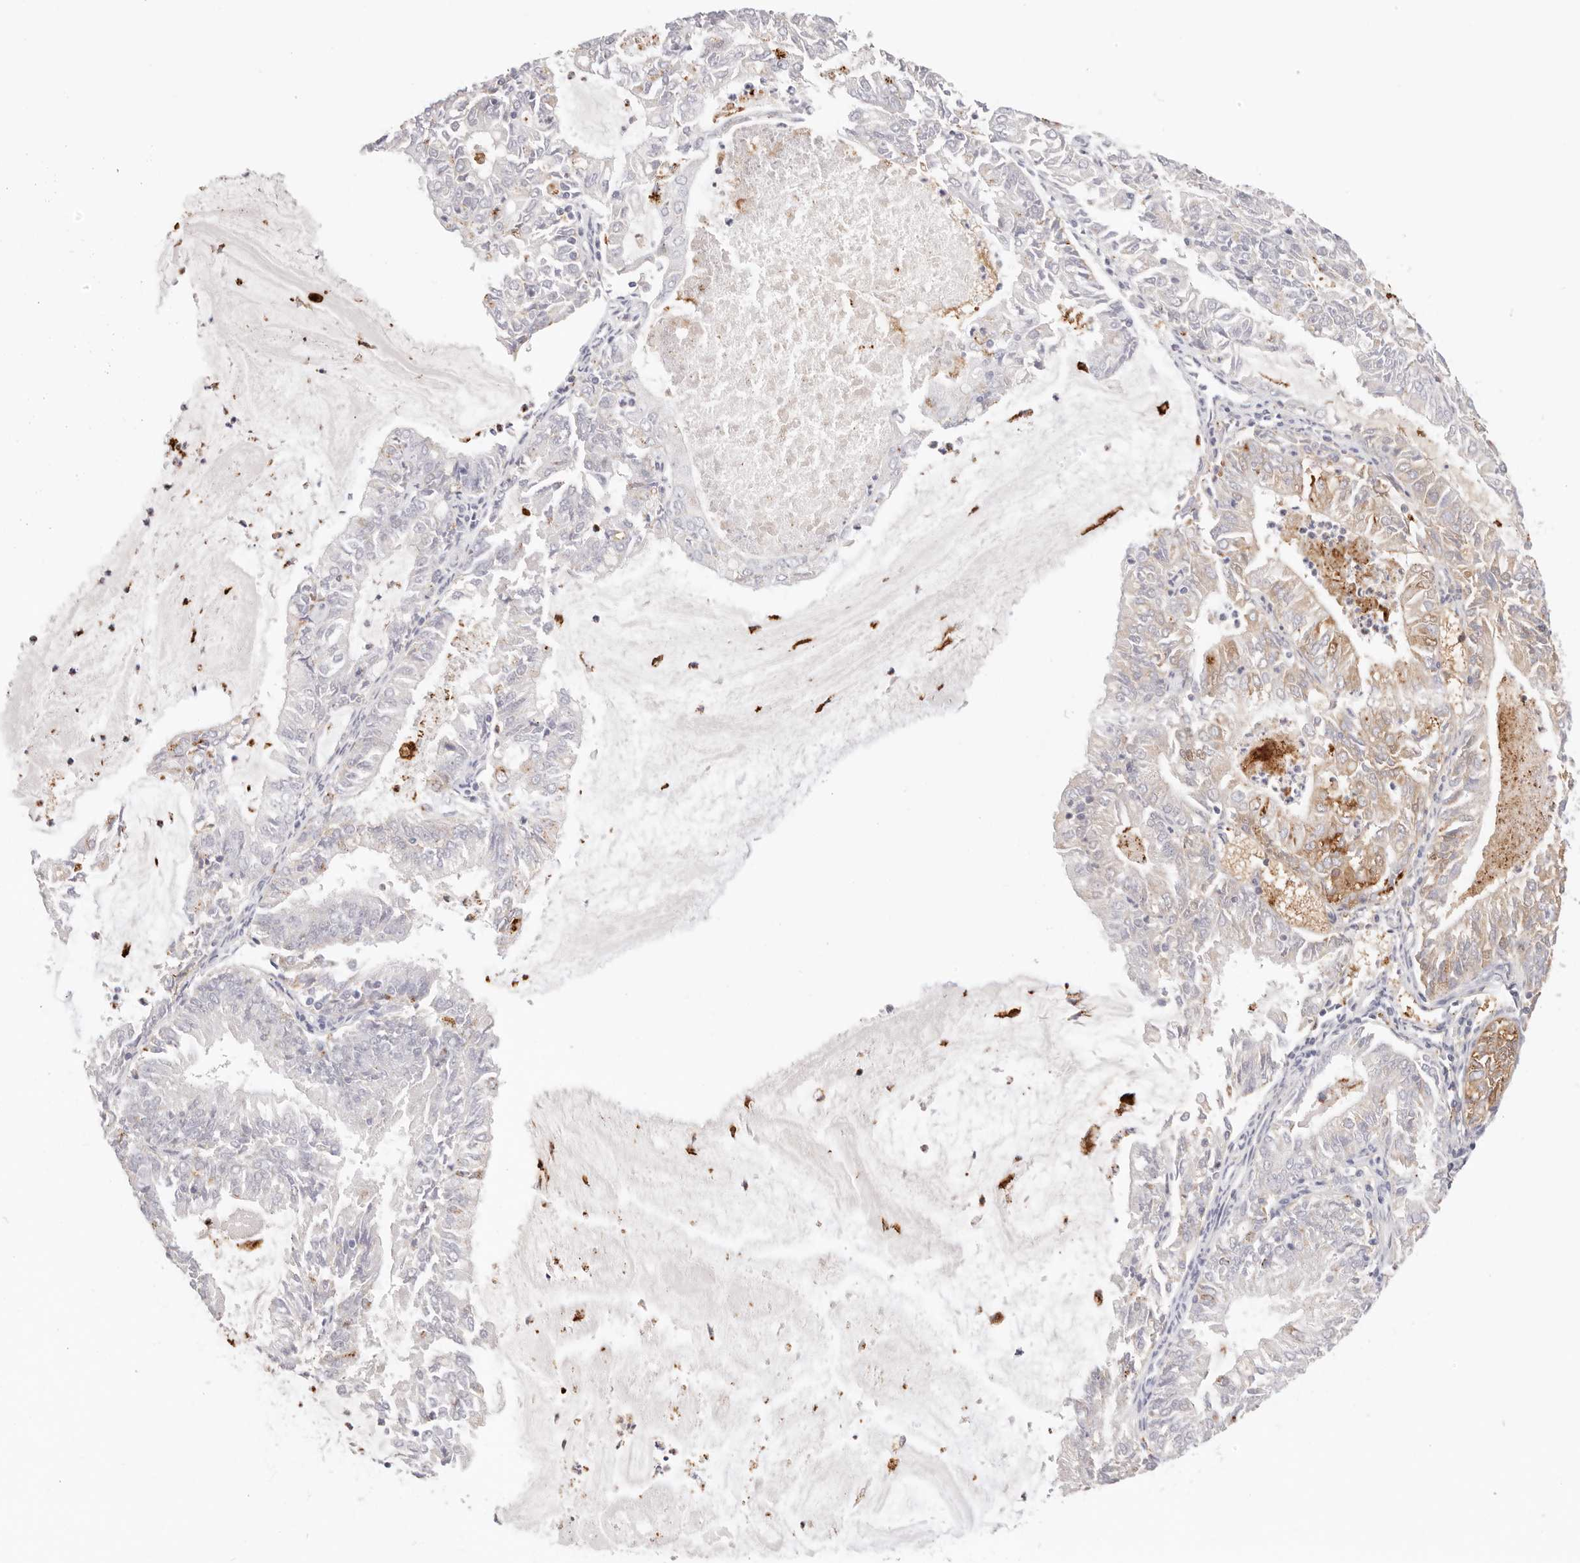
{"staining": {"intensity": "negative", "quantity": "none", "location": "none"}, "tissue": "endometrial cancer", "cell_type": "Tumor cells", "image_type": "cancer", "snomed": [{"axis": "morphology", "description": "Adenocarcinoma, NOS"}, {"axis": "topography", "description": "Endometrium"}], "caption": "DAB (3,3'-diaminobenzidine) immunohistochemical staining of endometrial cancer (adenocarcinoma) reveals no significant positivity in tumor cells.", "gene": "STKLD1", "patient": {"sex": "female", "age": 57}}